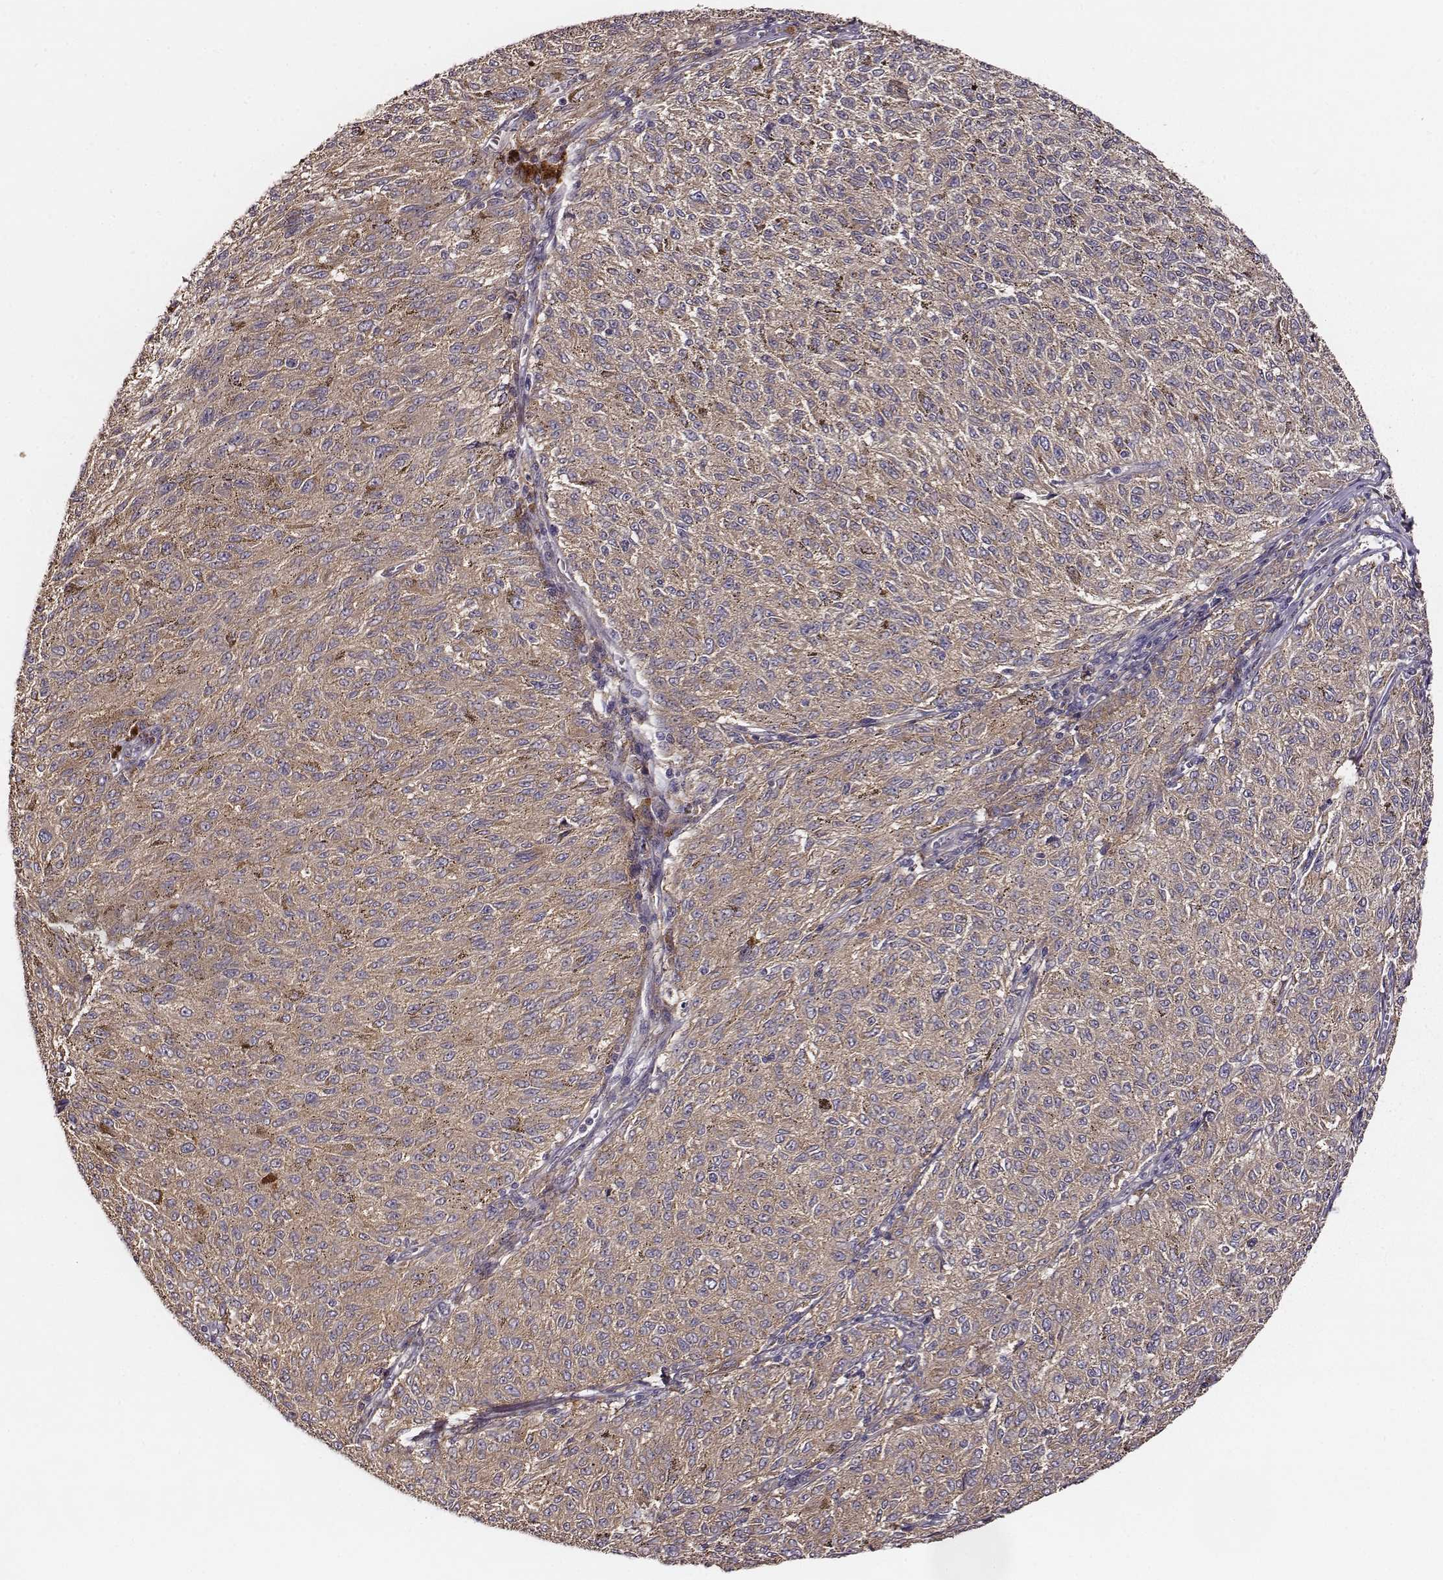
{"staining": {"intensity": "weak", "quantity": ">75%", "location": "cytoplasmic/membranous"}, "tissue": "melanoma", "cell_type": "Tumor cells", "image_type": "cancer", "snomed": [{"axis": "morphology", "description": "Malignant melanoma, NOS"}, {"axis": "topography", "description": "Skin"}], "caption": "Protein staining by IHC shows weak cytoplasmic/membranous positivity in about >75% of tumor cells in melanoma.", "gene": "VPS26A", "patient": {"sex": "female", "age": 72}}